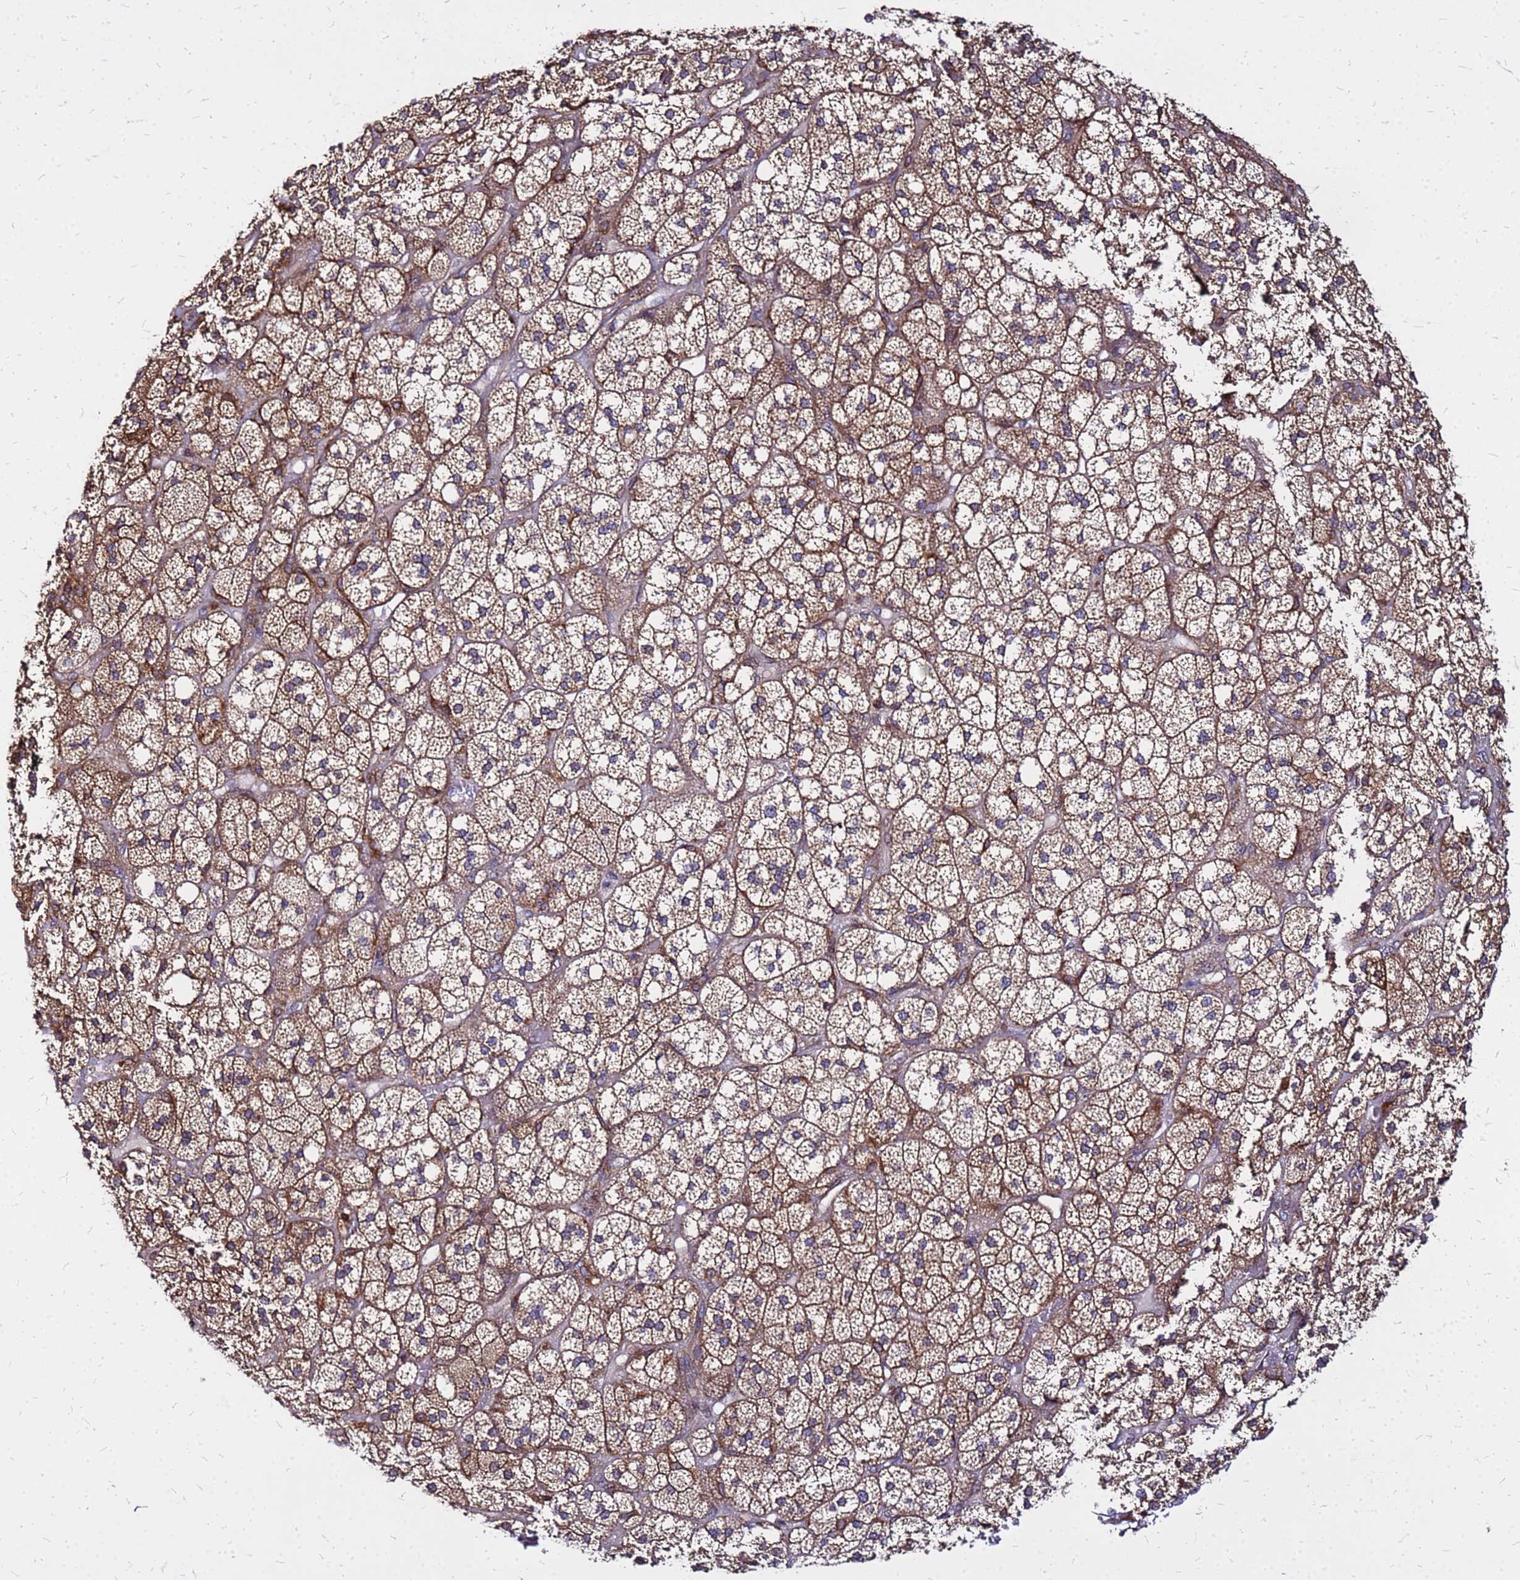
{"staining": {"intensity": "moderate", "quantity": ">75%", "location": "cytoplasmic/membranous"}, "tissue": "adrenal gland", "cell_type": "Glandular cells", "image_type": "normal", "snomed": [{"axis": "morphology", "description": "Normal tissue, NOS"}, {"axis": "topography", "description": "Adrenal gland"}], "caption": "Immunohistochemistry (DAB (3,3'-diaminobenzidine)) staining of benign adrenal gland reveals moderate cytoplasmic/membranous protein positivity in approximately >75% of glandular cells. (DAB (3,3'-diaminobenzidine) IHC with brightfield microscopy, high magnification).", "gene": "CYBC1", "patient": {"sex": "male", "age": 61}}